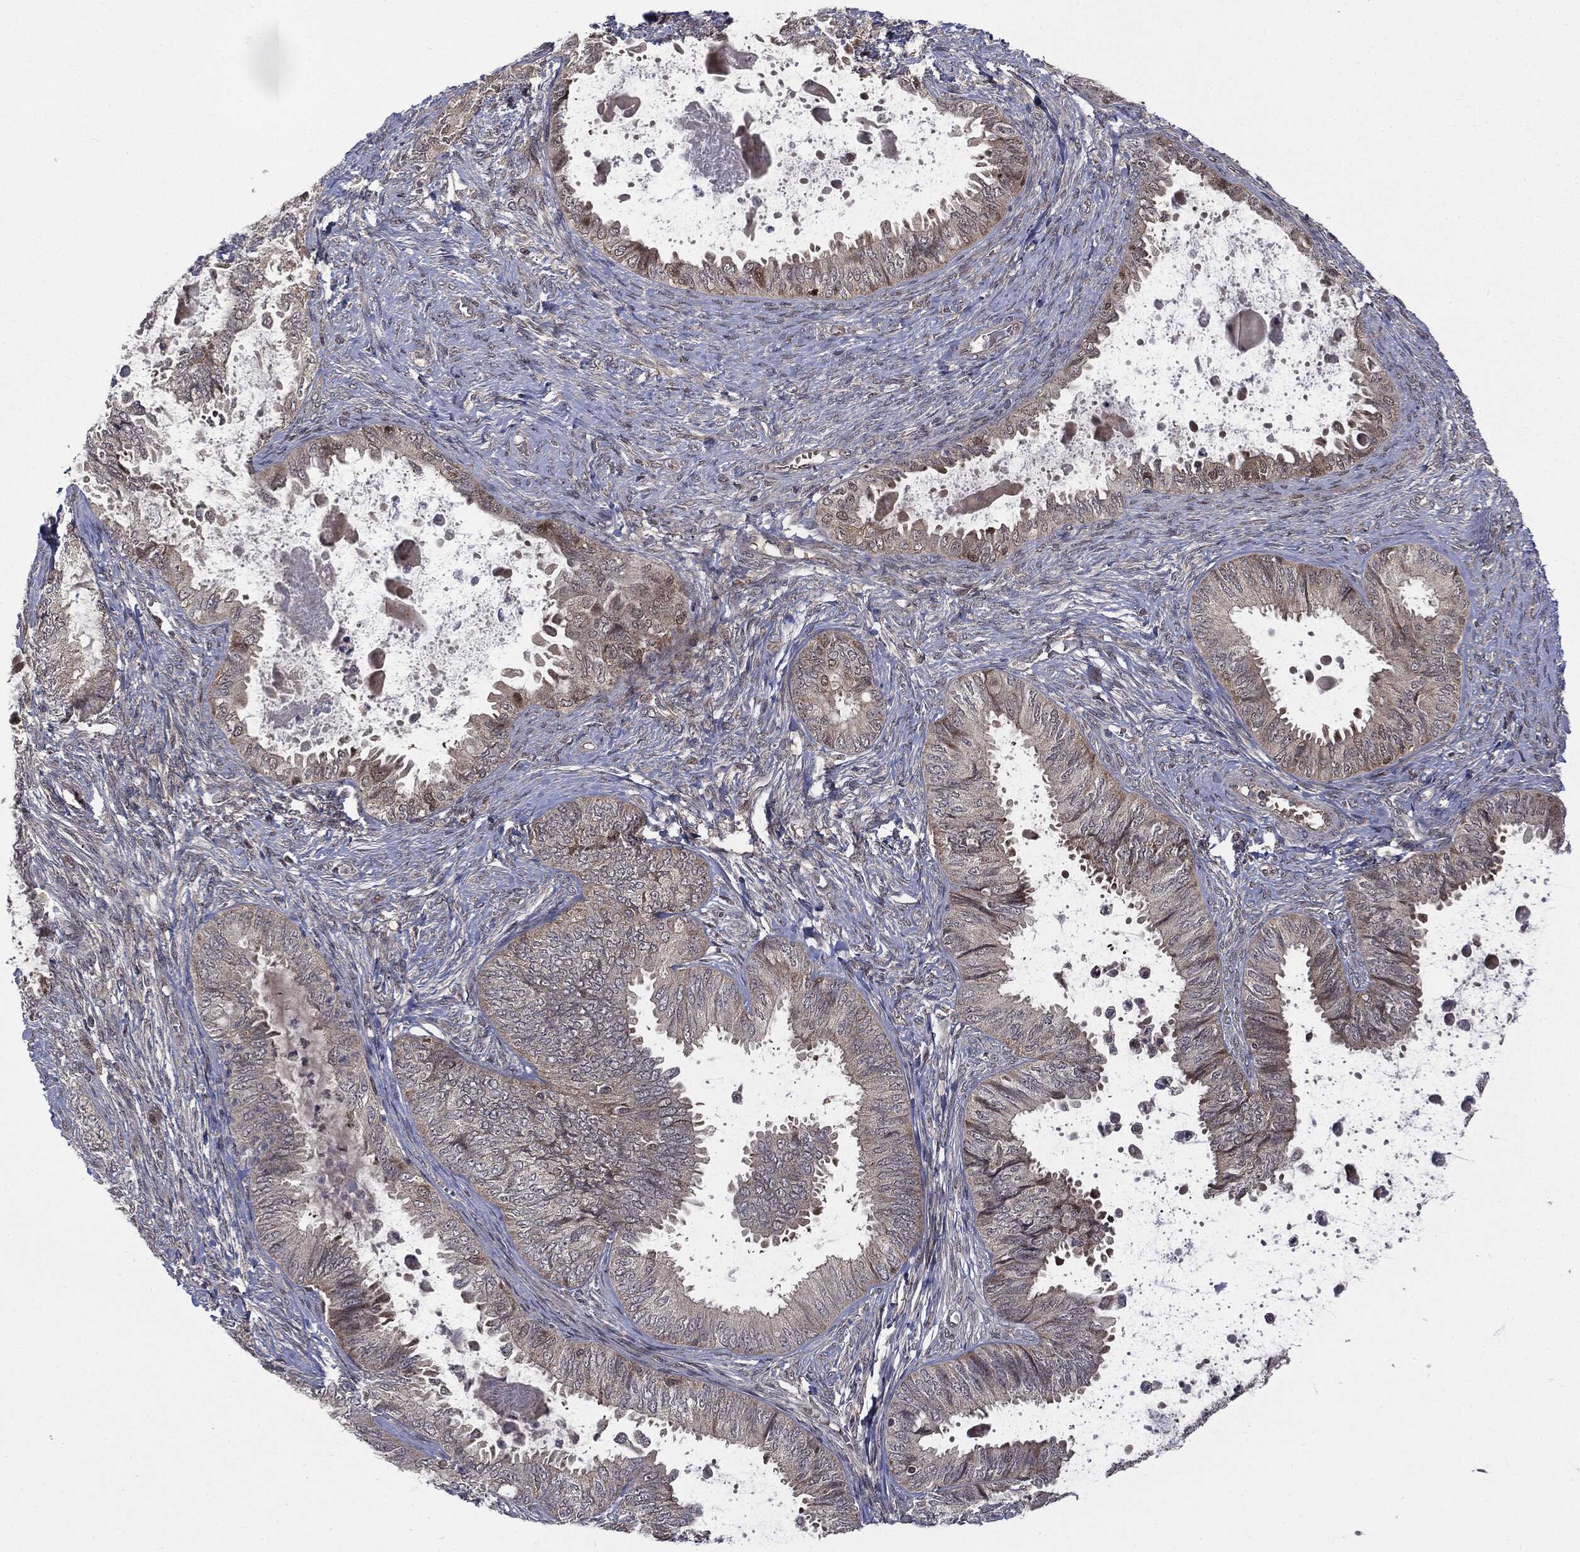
{"staining": {"intensity": "negative", "quantity": "none", "location": "none"}, "tissue": "ovarian cancer", "cell_type": "Tumor cells", "image_type": "cancer", "snomed": [{"axis": "morphology", "description": "Carcinoma, endometroid"}, {"axis": "topography", "description": "Ovary"}], "caption": "Immunohistochemistry (IHC) photomicrograph of neoplastic tissue: ovarian cancer stained with DAB exhibits no significant protein positivity in tumor cells.", "gene": "PTPA", "patient": {"sex": "female", "age": 70}}